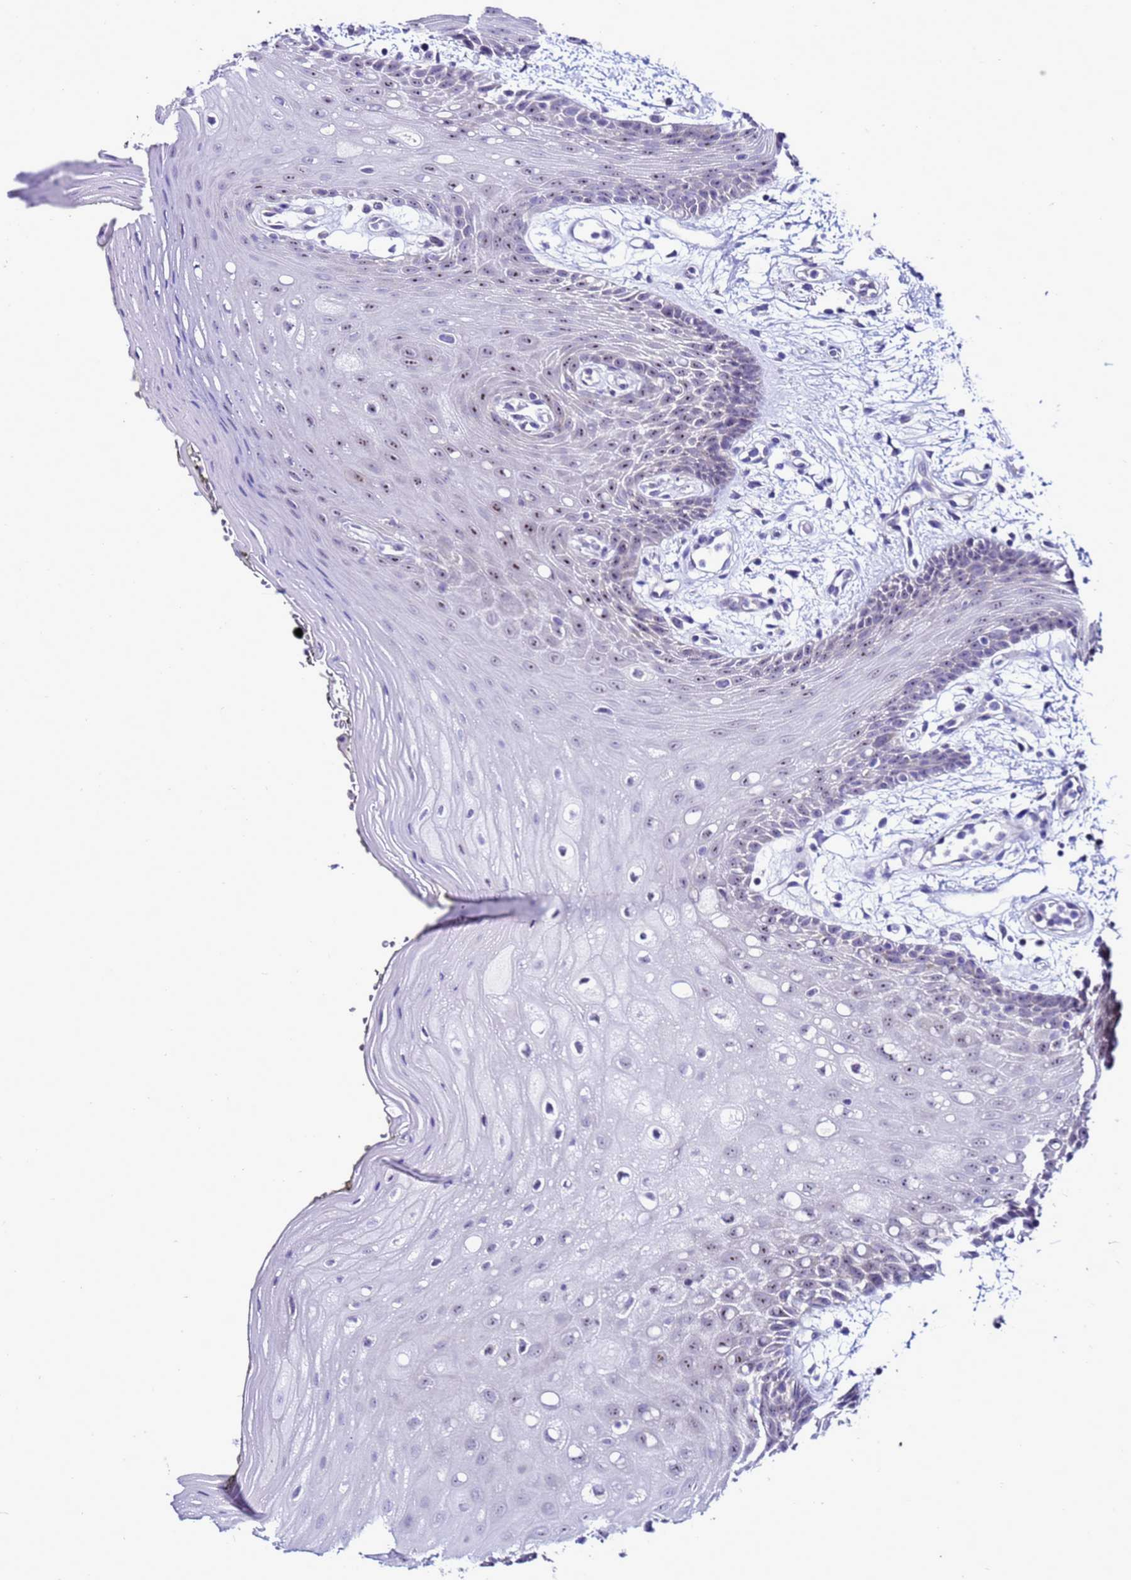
{"staining": {"intensity": "moderate", "quantity": "25%-75%", "location": "nuclear"}, "tissue": "oral mucosa", "cell_type": "Squamous epithelial cells", "image_type": "normal", "snomed": [{"axis": "morphology", "description": "Normal tissue, NOS"}, {"axis": "topography", "description": "Oral tissue"}, {"axis": "topography", "description": "Tounge, NOS"}], "caption": "A micrograph of human oral mucosa stained for a protein exhibits moderate nuclear brown staining in squamous epithelial cells. (IHC, brightfield microscopy, high magnification).", "gene": "DPH6", "patient": {"sex": "female", "age": 59}}